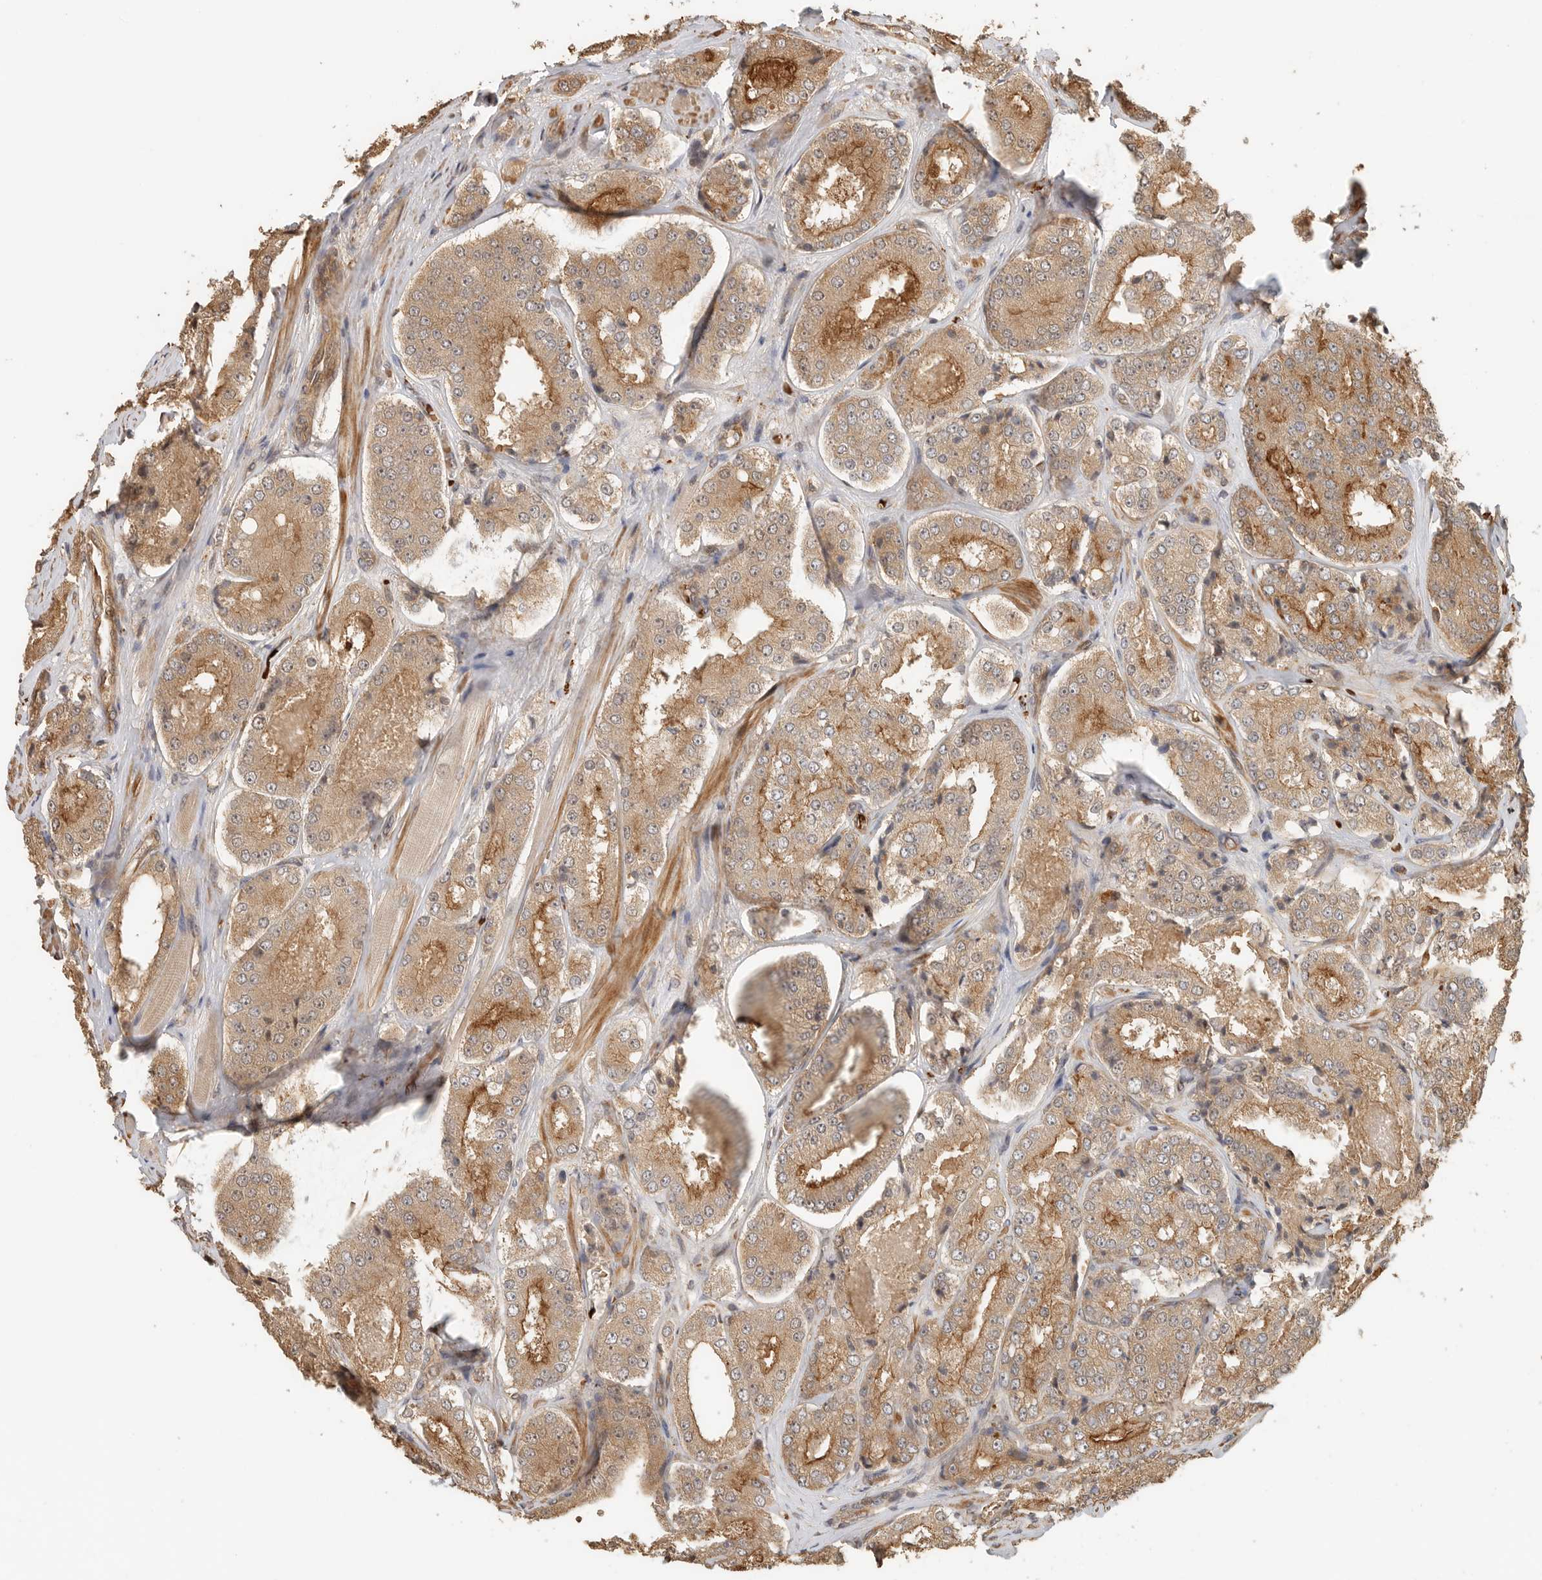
{"staining": {"intensity": "moderate", "quantity": ">75%", "location": "cytoplasmic/membranous"}, "tissue": "prostate cancer", "cell_type": "Tumor cells", "image_type": "cancer", "snomed": [{"axis": "morphology", "description": "Adenocarcinoma, High grade"}, {"axis": "topography", "description": "Prostate"}], "caption": "High-grade adenocarcinoma (prostate) stained with DAB (3,3'-diaminobenzidine) IHC displays medium levels of moderate cytoplasmic/membranous positivity in approximately >75% of tumor cells. (Stains: DAB in brown, nuclei in blue, Microscopy: brightfield microscopy at high magnification).", "gene": "OTUD6B", "patient": {"sex": "male", "age": 65}}